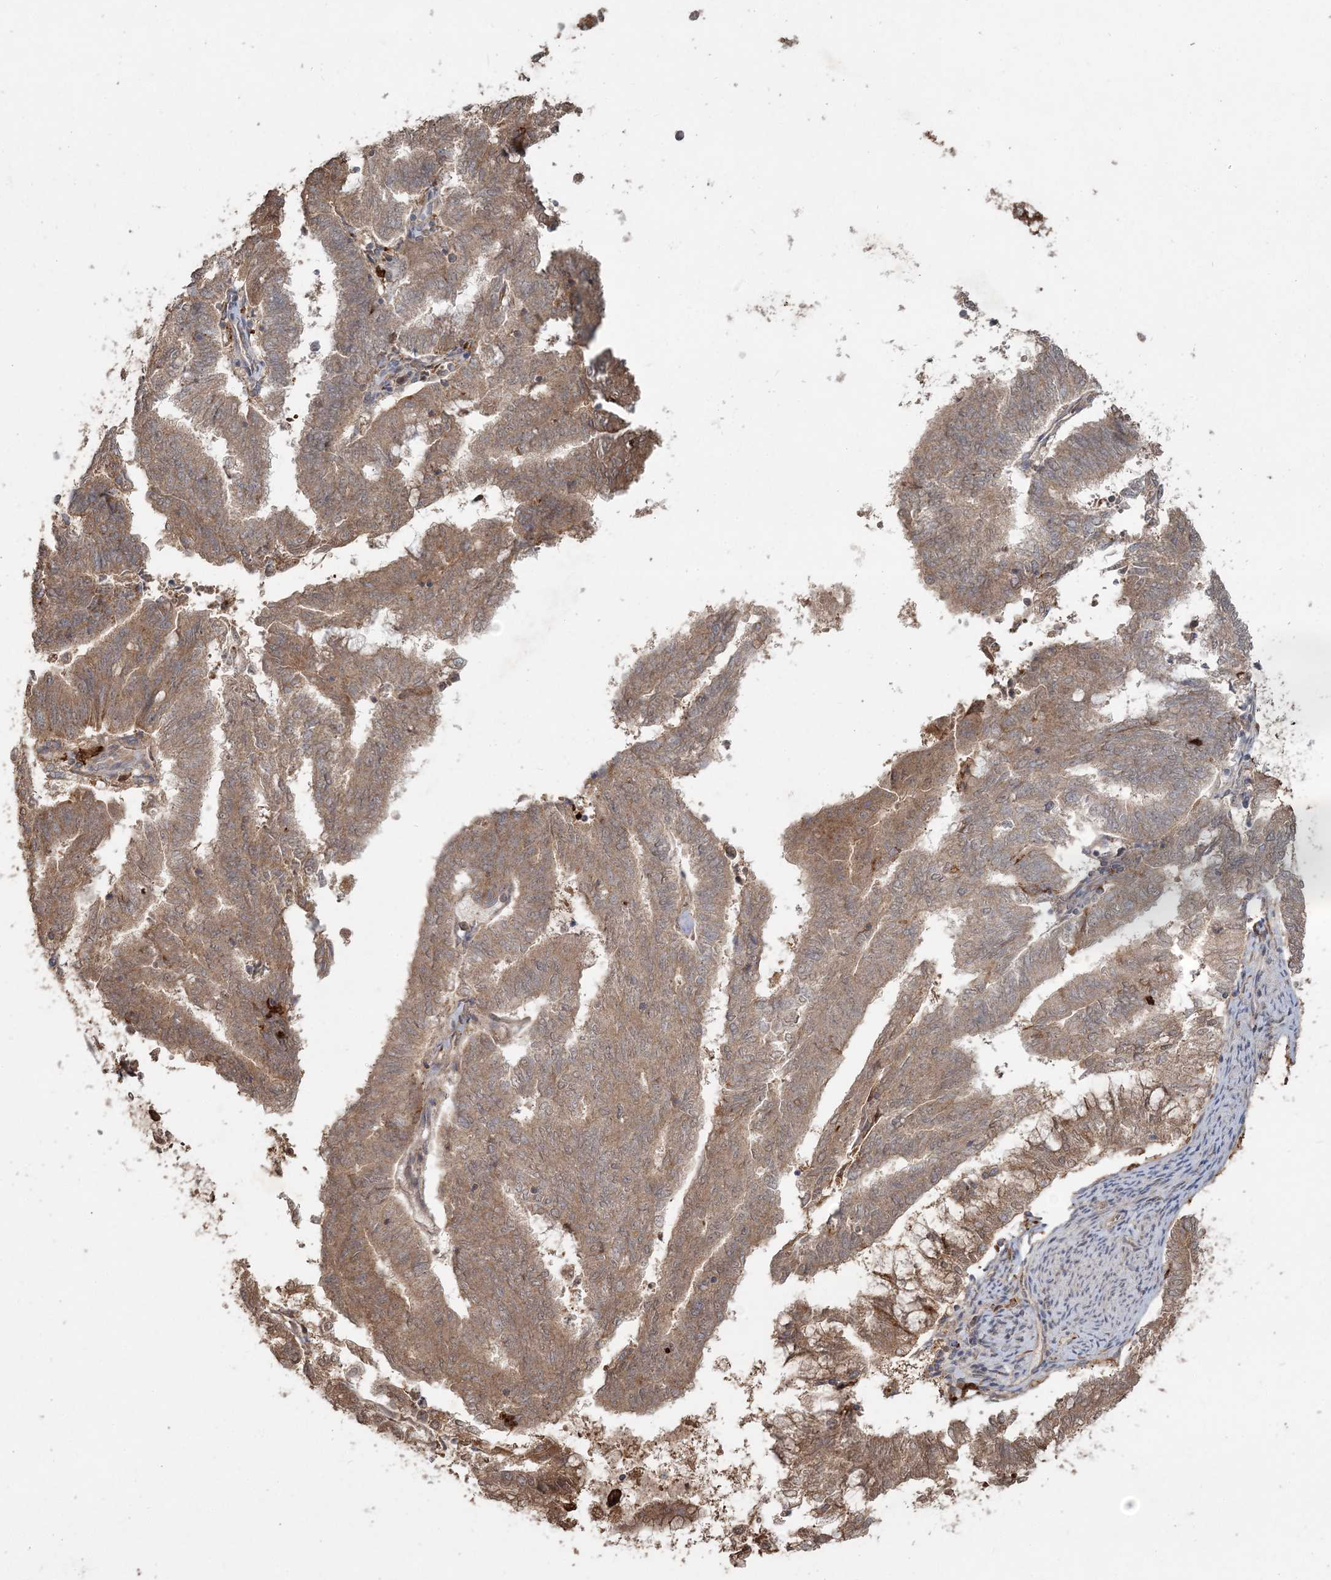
{"staining": {"intensity": "moderate", "quantity": ">75%", "location": "cytoplasmic/membranous"}, "tissue": "endometrial cancer", "cell_type": "Tumor cells", "image_type": "cancer", "snomed": [{"axis": "morphology", "description": "Adenocarcinoma, NOS"}, {"axis": "topography", "description": "Endometrium"}], "caption": "High-magnification brightfield microscopy of endometrial cancer (adenocarcinoma) stained with DAB (brown) and counterstained with hematoxylin (blue). tumor cells exhibit moderate cytoplasmic/membranous staining is seen in about>75% of cells. (Stains: DAB (3,3'-diaminobenzidine) in brown, nuclei in blue, Microscopy: brightfield microscopy at high magnification).", "gene": "SPRY1", "patient": {"sex": "female", "age": 79}}